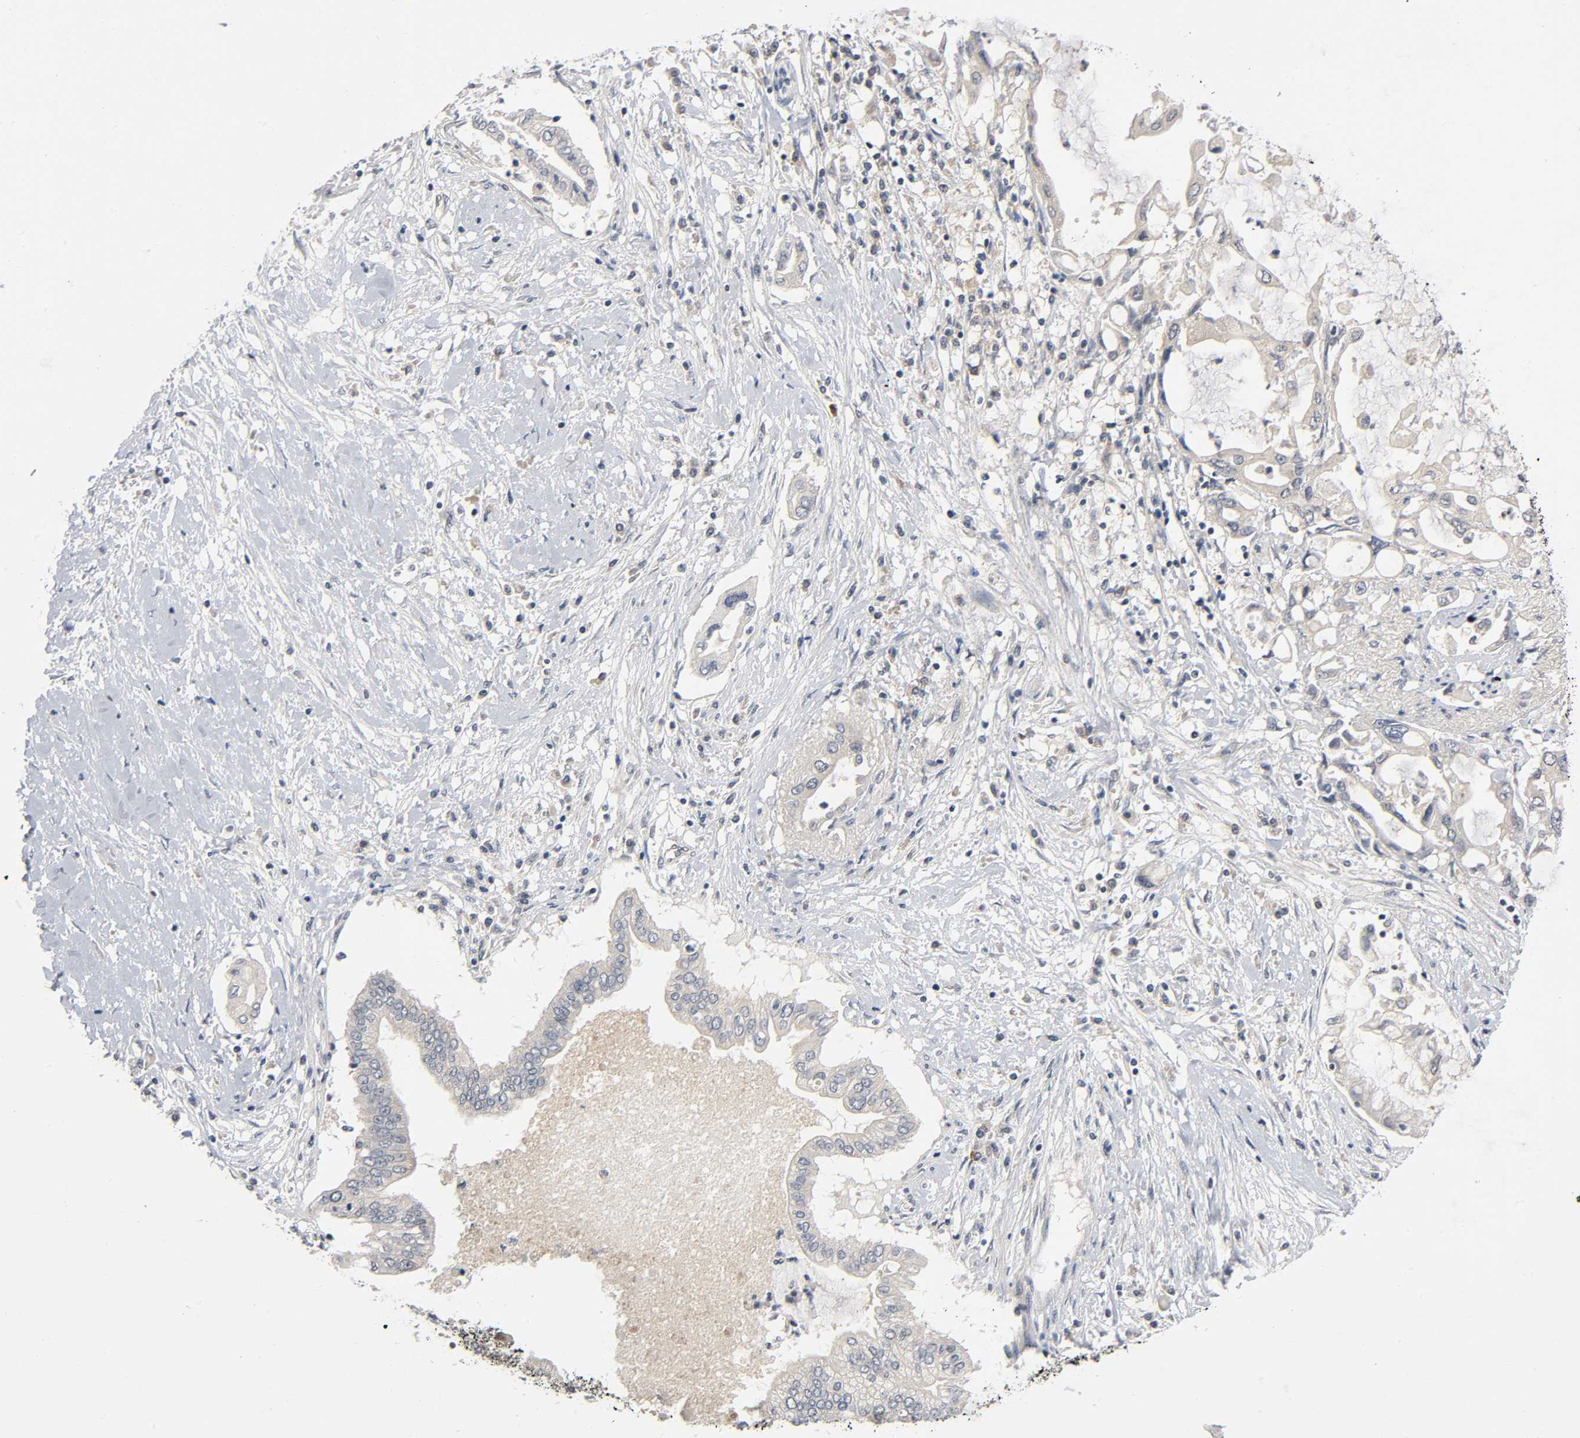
{"staining": {"intensity": "weak", "quantity": ">75%", "location": "cytoplasmic/membranous"}, "tissue": "pancreatic cancer", "cell_type": "Tumor cells", "image_type": "cancer", "snomed": [{"axis": "morphology", "description": "Adenocarcinoma, NOS"}, {"axis": "topography", "description": "Pancreas"}], "caption": "Brown immunohistochemical staining in adenocarcinoma (pancreatic) shows weak cytoplasmic/membranous positivity in about >75% of tumor cells.", "gene": "MAPK8", "patient": {"sex": "female", "age": 57}}